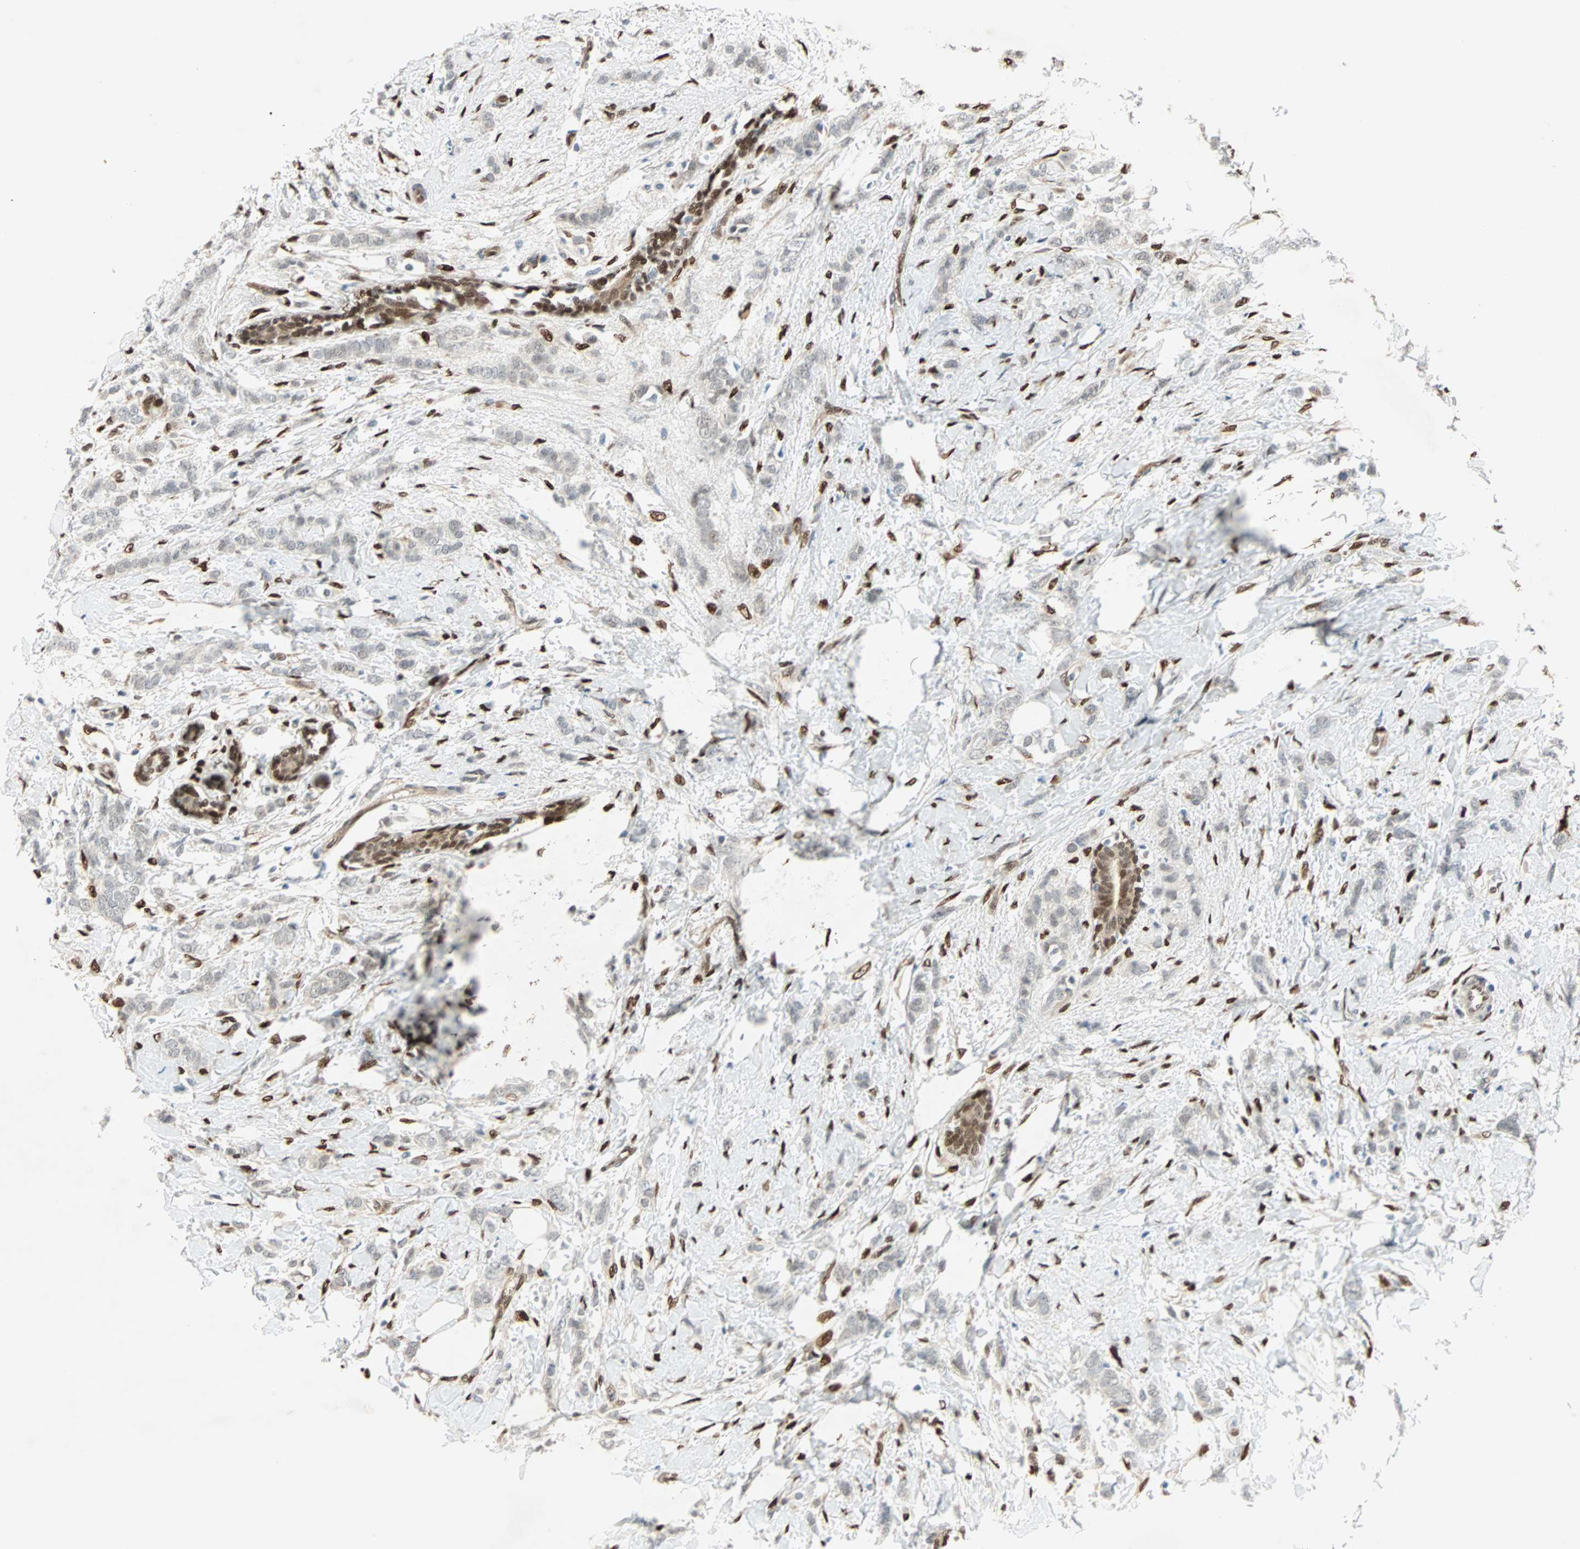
{"staining": {"intensity": "weak", "quantity": "<25%", "location": "cytoplasmic/membranous,nuclear"}, "tissue": "breast cancer", "cell_type": "Tumor cells", "image_type": "cancer", "snomed": [{"axis": "morphology", "description": "Lobular carcinoma, in situ"}, {"axis": "morphology", "description": "Lobular carcinoma"}, {"axis": "topography", "description": "Breast"}], "caption": "Tumor cells are negative for brown protein staining in breast lobular carcinoma.", "gene": "WWTR1", "patient": {"sex": "female", "age": 41}}